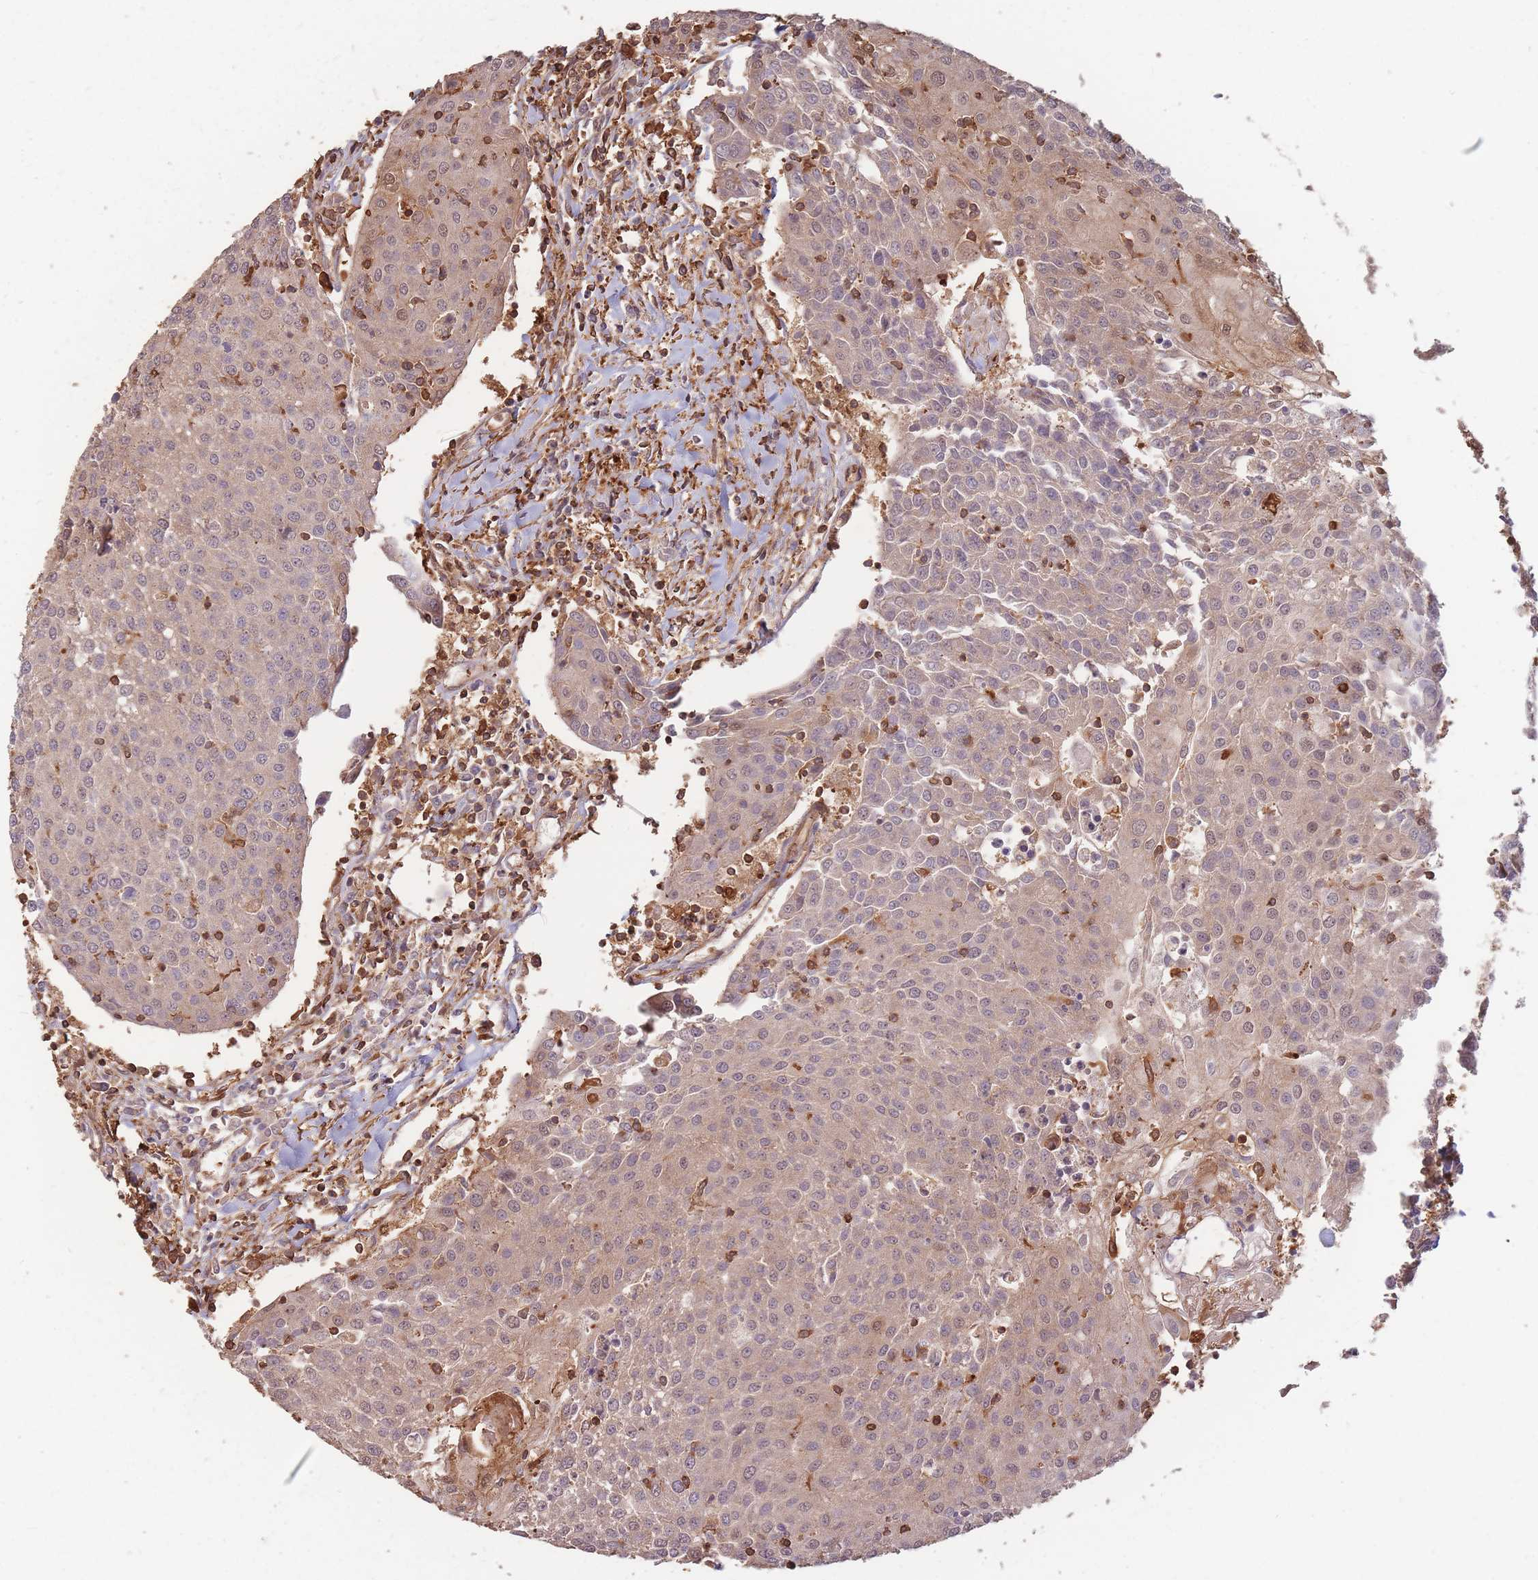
{"staining": {"intensity": "weak", "quantity": ">75%", "location": "cytoplasmic/membranous"}, "tissue": "urothelial cancer", "cell_type": "Tumor cells", "image_type": "cancer", "snomed": [{"axis": "morphology", "description": "Urothelial carcinoma, High grade"}, {"axis": "topography", "description": "Urinary bladder"}], "caption": "Brown immunohistochemical staining in high-grade urothelial carcinoma reveals weak cytoplasmic/membranous positivity in approximately >75% of tumor cells.", "gene": "PLS3", "patient": {"sex": "female", "age": 85}}